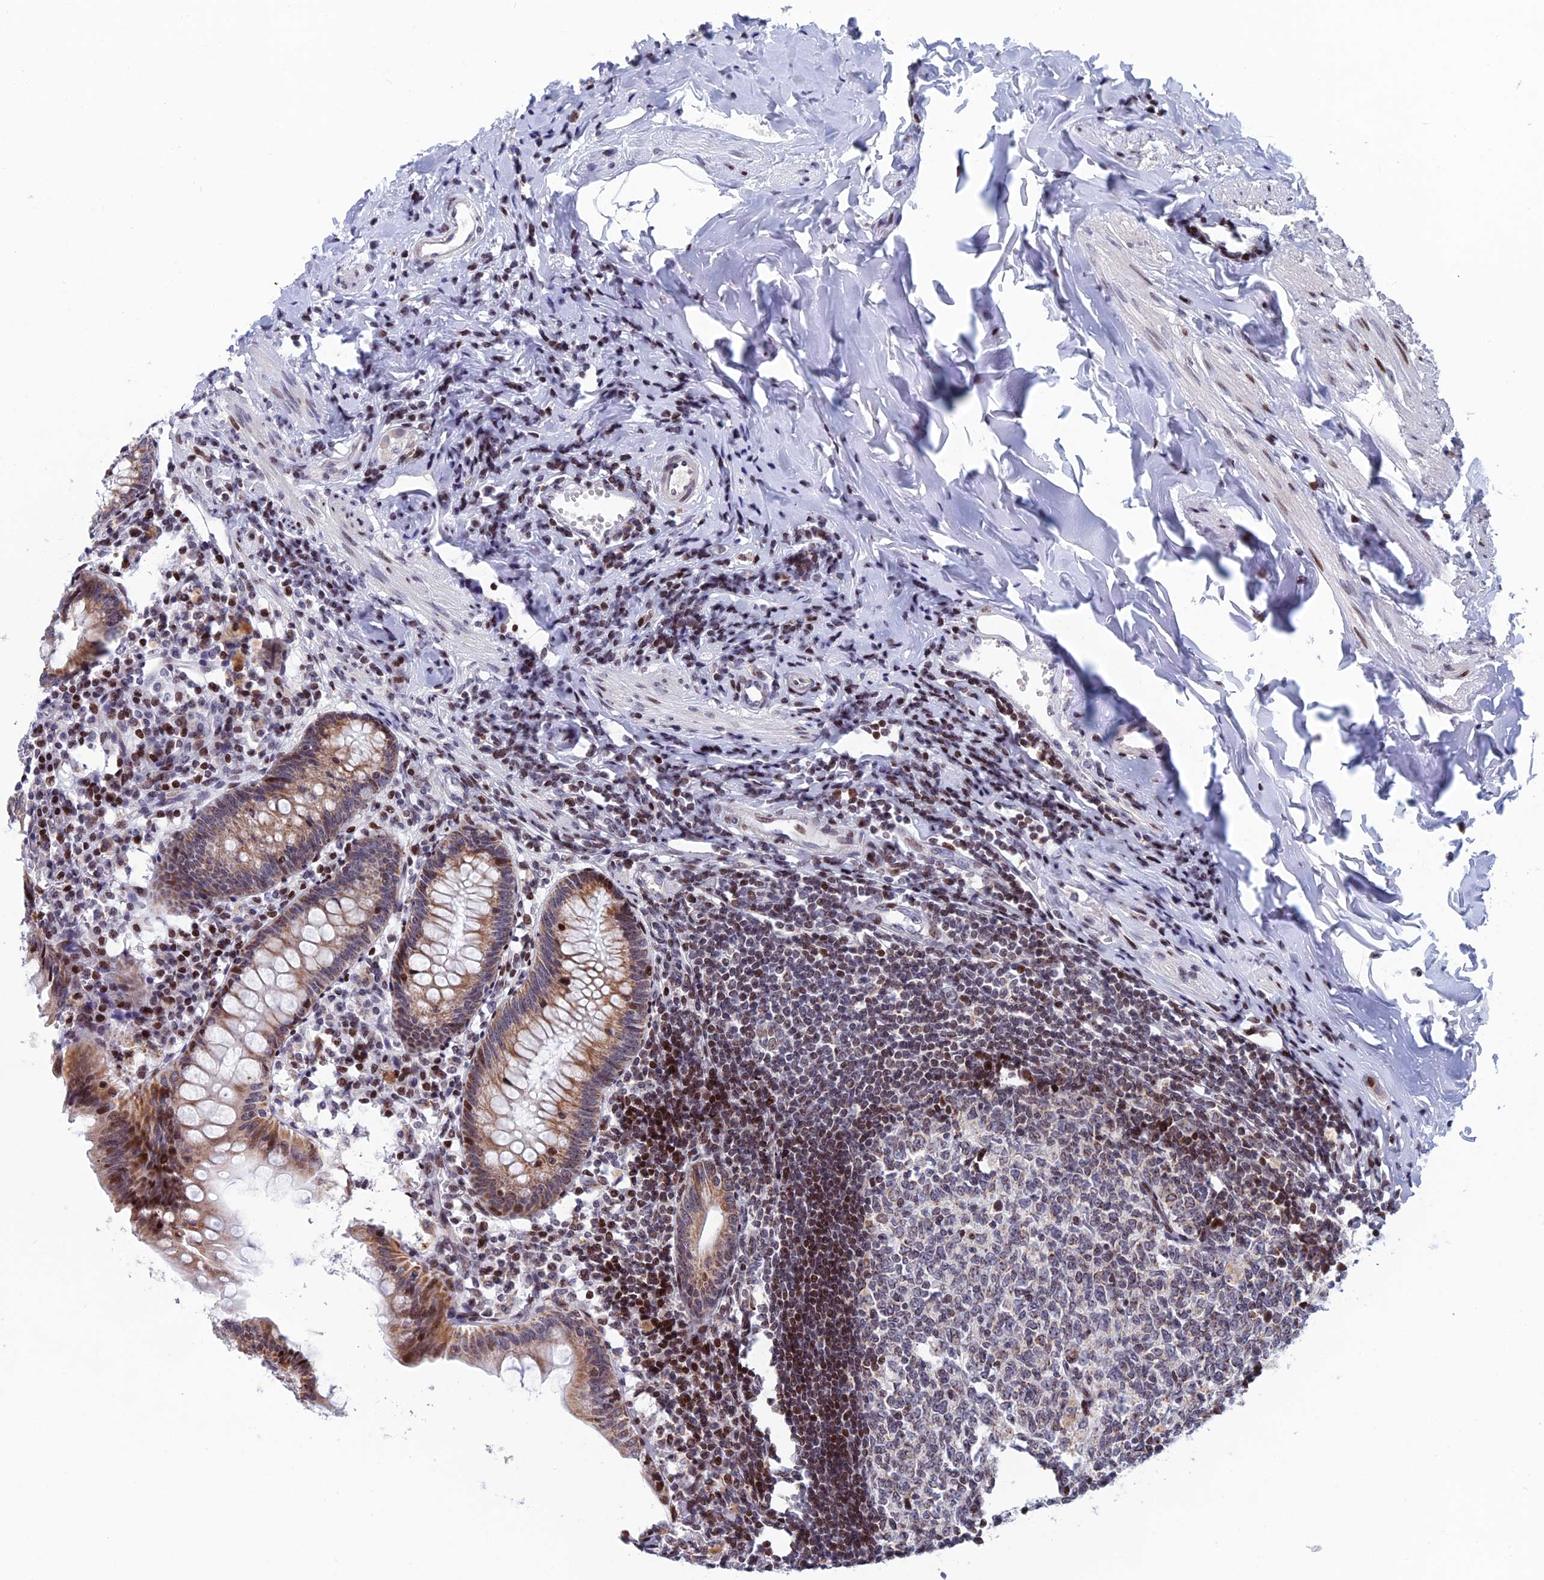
{"staining": {"intensity": "moderate", "quantity": ">75%", "location": "cytoplasmic/membranous,nuclear"}, "tissue": "appendix", "cell_type": "Glandular cells", "image_type": "normal", "snomed": [{"axis": "morphology", "description": "Normal tissue, NOS"}, {"axis": "topography", "description": "Appendix"}], "caption": "A high-resolution photomicrograph shows IHC staining of unremarkable appendix, which reveals moderate cytoplasmic/membranous,nuclear positivity in about >75% of glandular cells. (Brightfield microscopy of DAB IHC at high magnification).", "gene": "AFF3", "patient": {"sex": "female", "age": 54}}